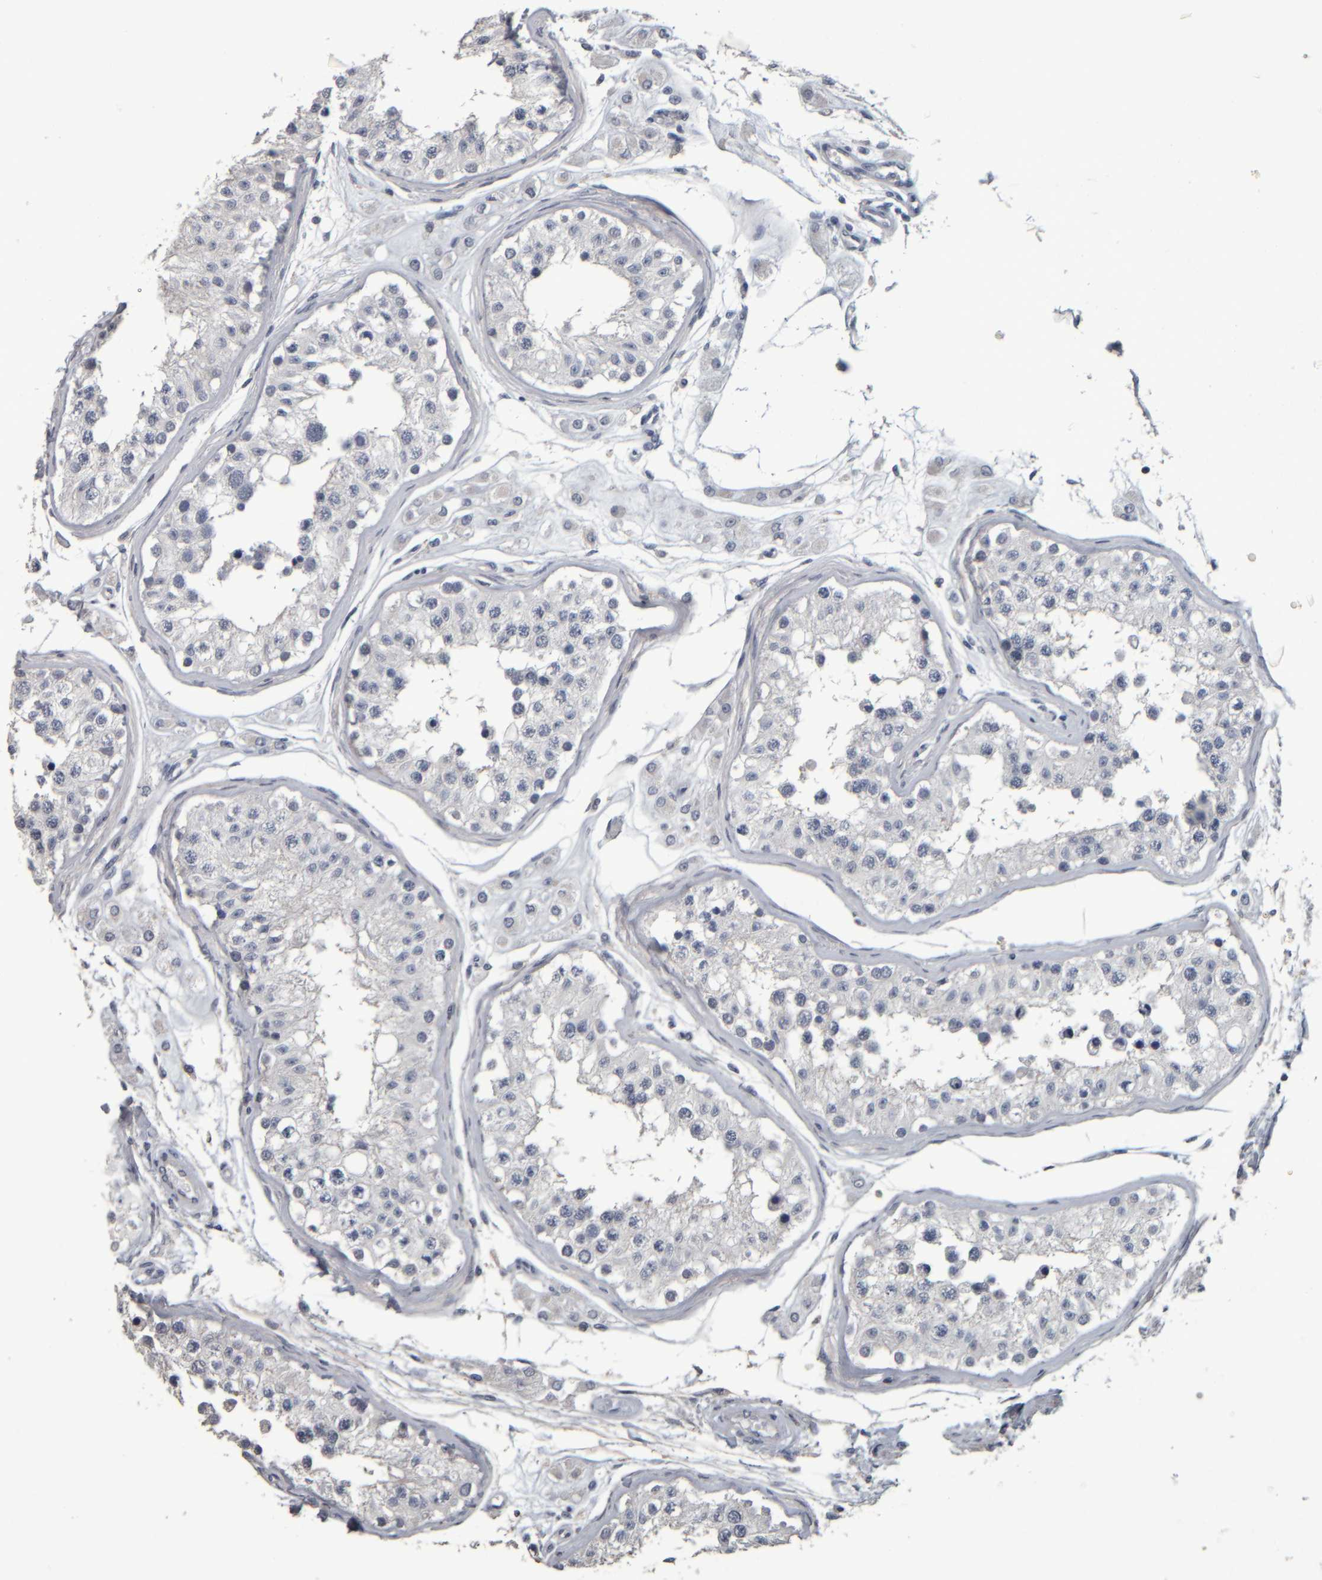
{"staining": {"intensity": "negative", "quantity": "none", "location": "none"}, "tissue": "testis", "cell_type": "Cells in seminiferous ducts", "image_type": "normal", "snomed": [{"axis": "morphology", "description": "Normal tissue, NOS"}, {"axis": "morphology", "description": "Adenocarcinoma, metastatic, NOS"}, {"axis": "topography", "description": "Testis"}], "caption": "Immunohistochemistry (IHC) of benign human testis exhibits no expression in cells in seminiferous ducts. (Stains: DAB (3,3'-diaminobenzidine) immunohistochemistry with hematoxylin counter stain, Microscopy: brightfield microscopy at high magnification).", "gene": "CAVIN4", "patient": {"sex": "male", "age": 26}}